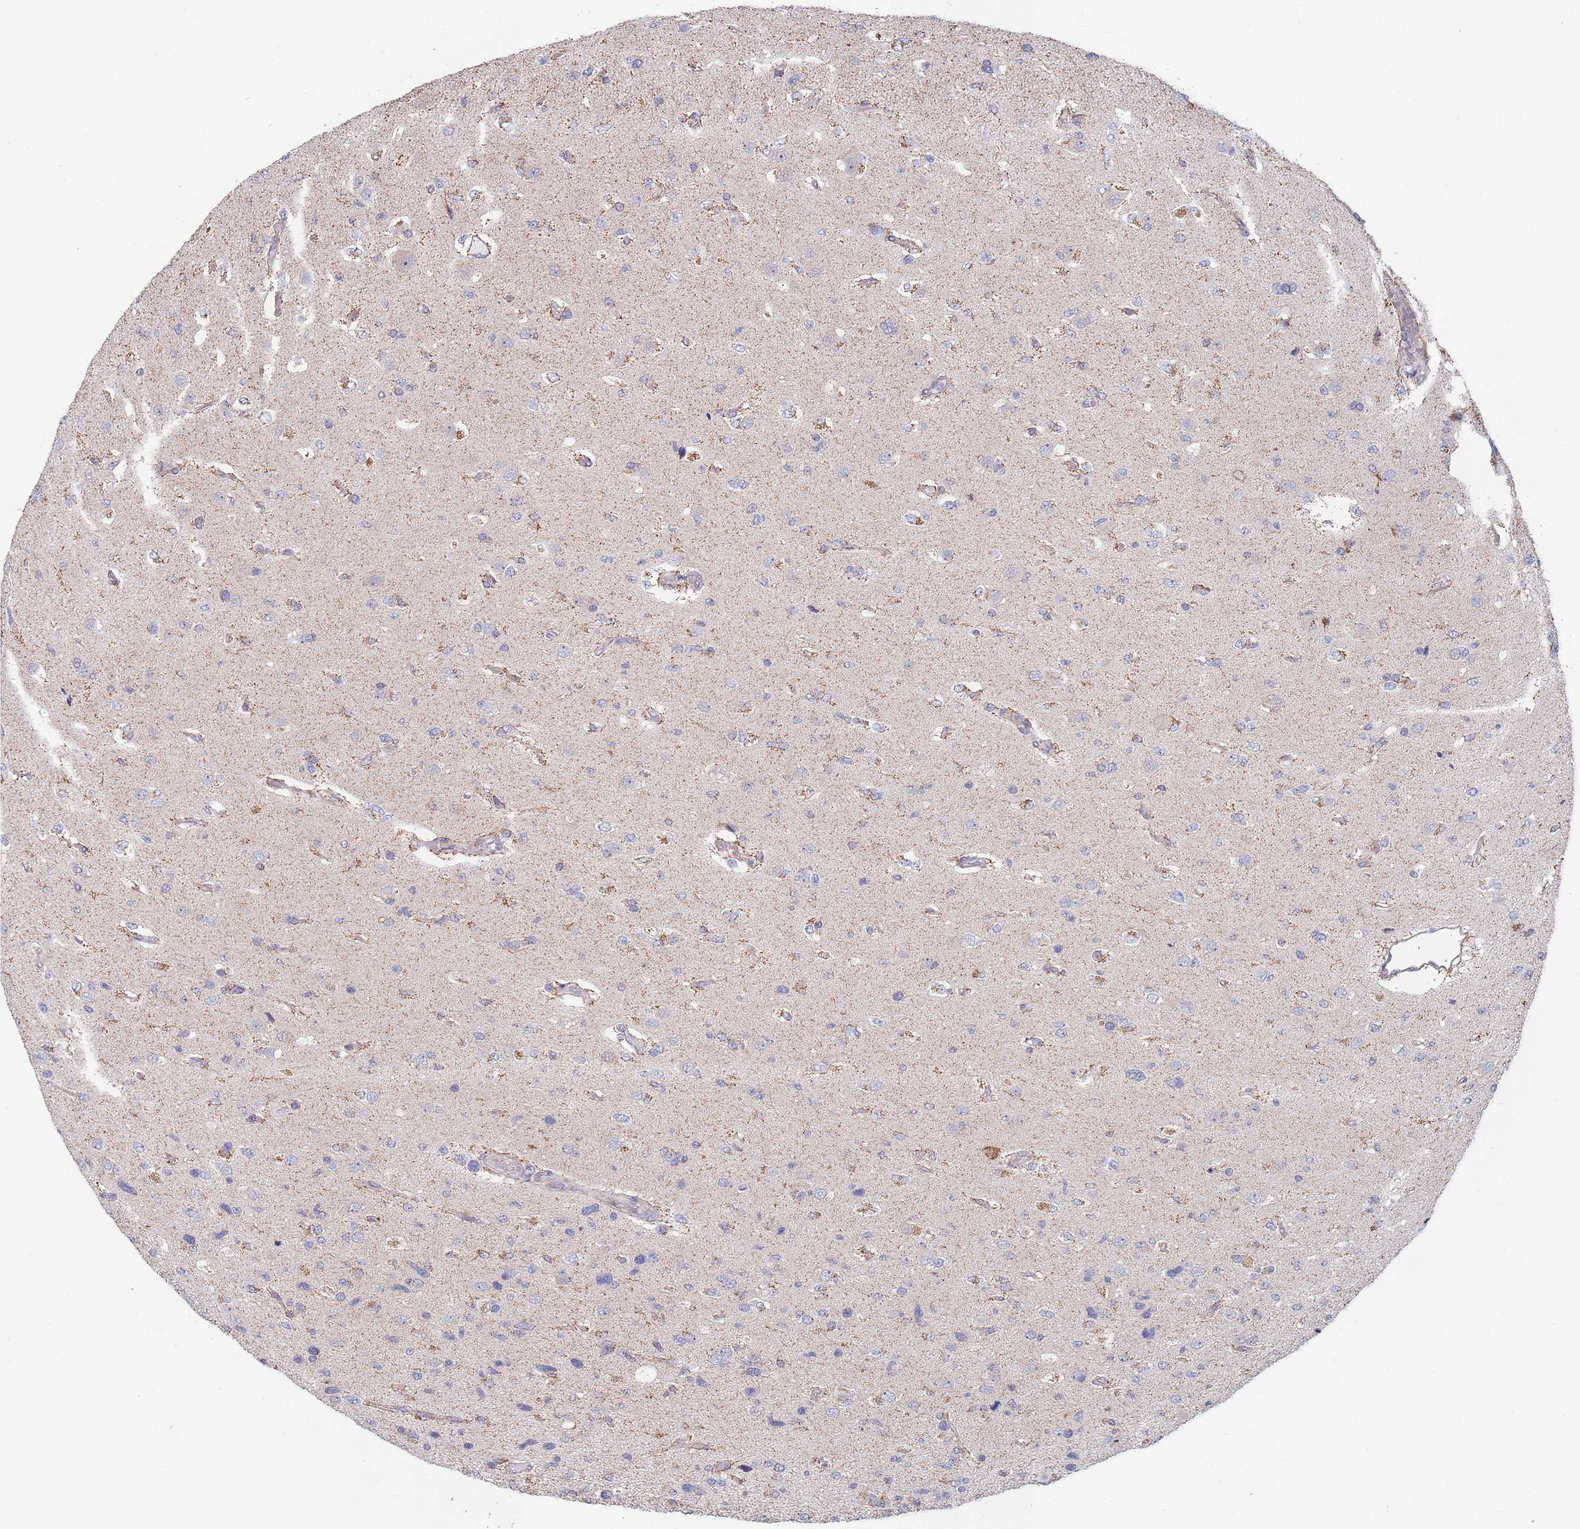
{"staining": {"intensity": "weak", "quantity": "<25%", "location": "cytoplasmic/membranous"}, "tissue": "glioma", "cell_type": "Tumor cells", "image_type": "cancer", "snomed": [{"axis": "morphology", "description": "Glioma, malignant, High grade"}, {"axis": "topography", "description": "Brain"}], "caption": "This is a photomicrograph of IHC staining of glioma, which shows no positivity in tumor cells. (Brightfield microscopy of DAB (3,3'-diaminobenzidine) immunohistochemistry at high magnification).", "gene": "PWWP3A", "patient": {"sex": "male", "age": 77}}